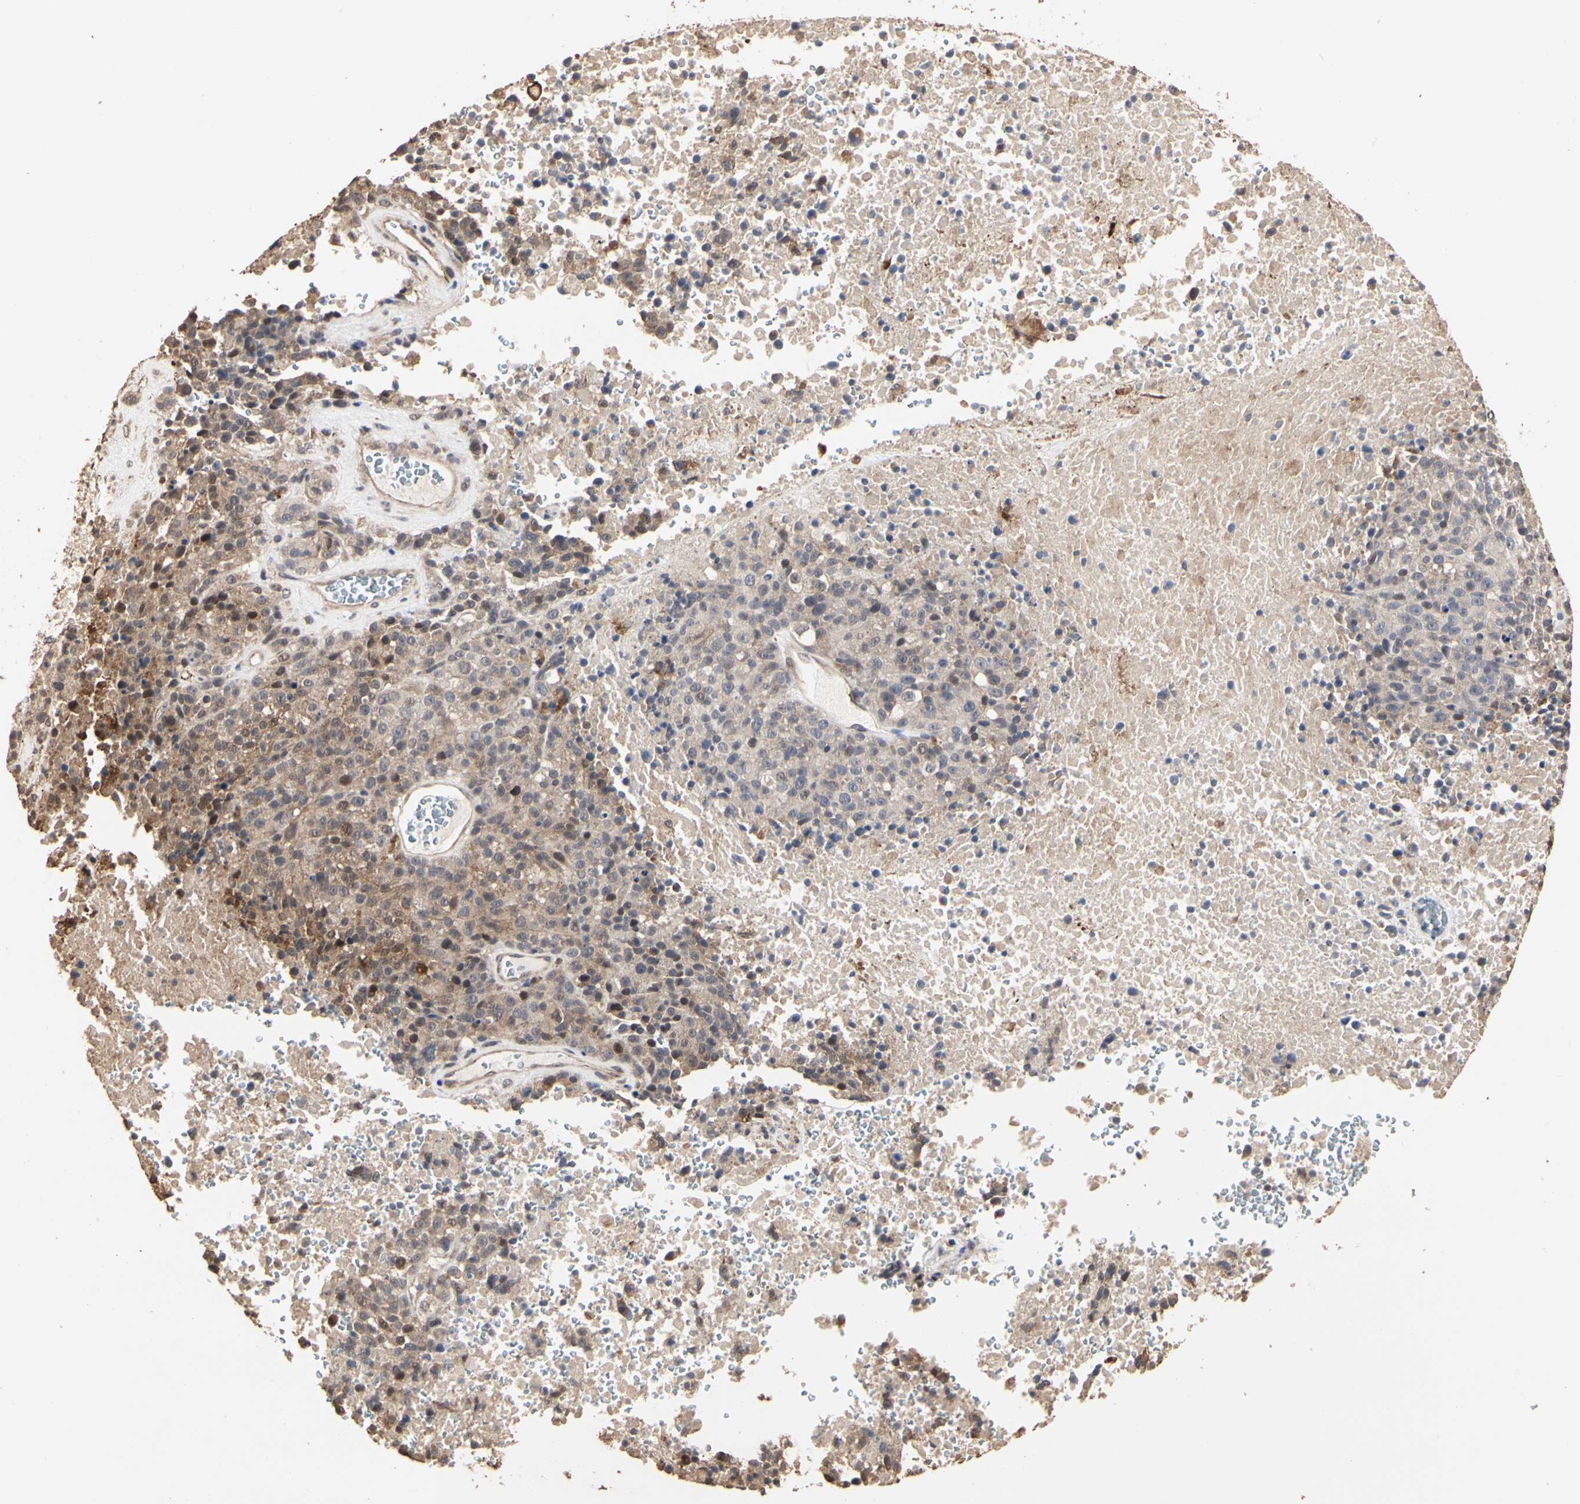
{"staining": {"intensity": "moderate", "quantity": ">75%", "location": "cytoplasmic/membranous"}, "tissue": "melanoma", "cell_type": "Tumor cells", "image_type": "cancer", "snomed": [{"axis": "morphology", "description": "Malignant melanoma, Metastatic site"}, {"axis": "topography", "description": "Cerebral cortex"}], "caption": "About >75% of tumor cells in malignant melanoma (metastatic site) show moderate cytoplasmic/membranous protein staining as visualized by brown immunohistochemical staining.", "gene": "TAOK1", "patient": {"sex": "female", "age": 52}}